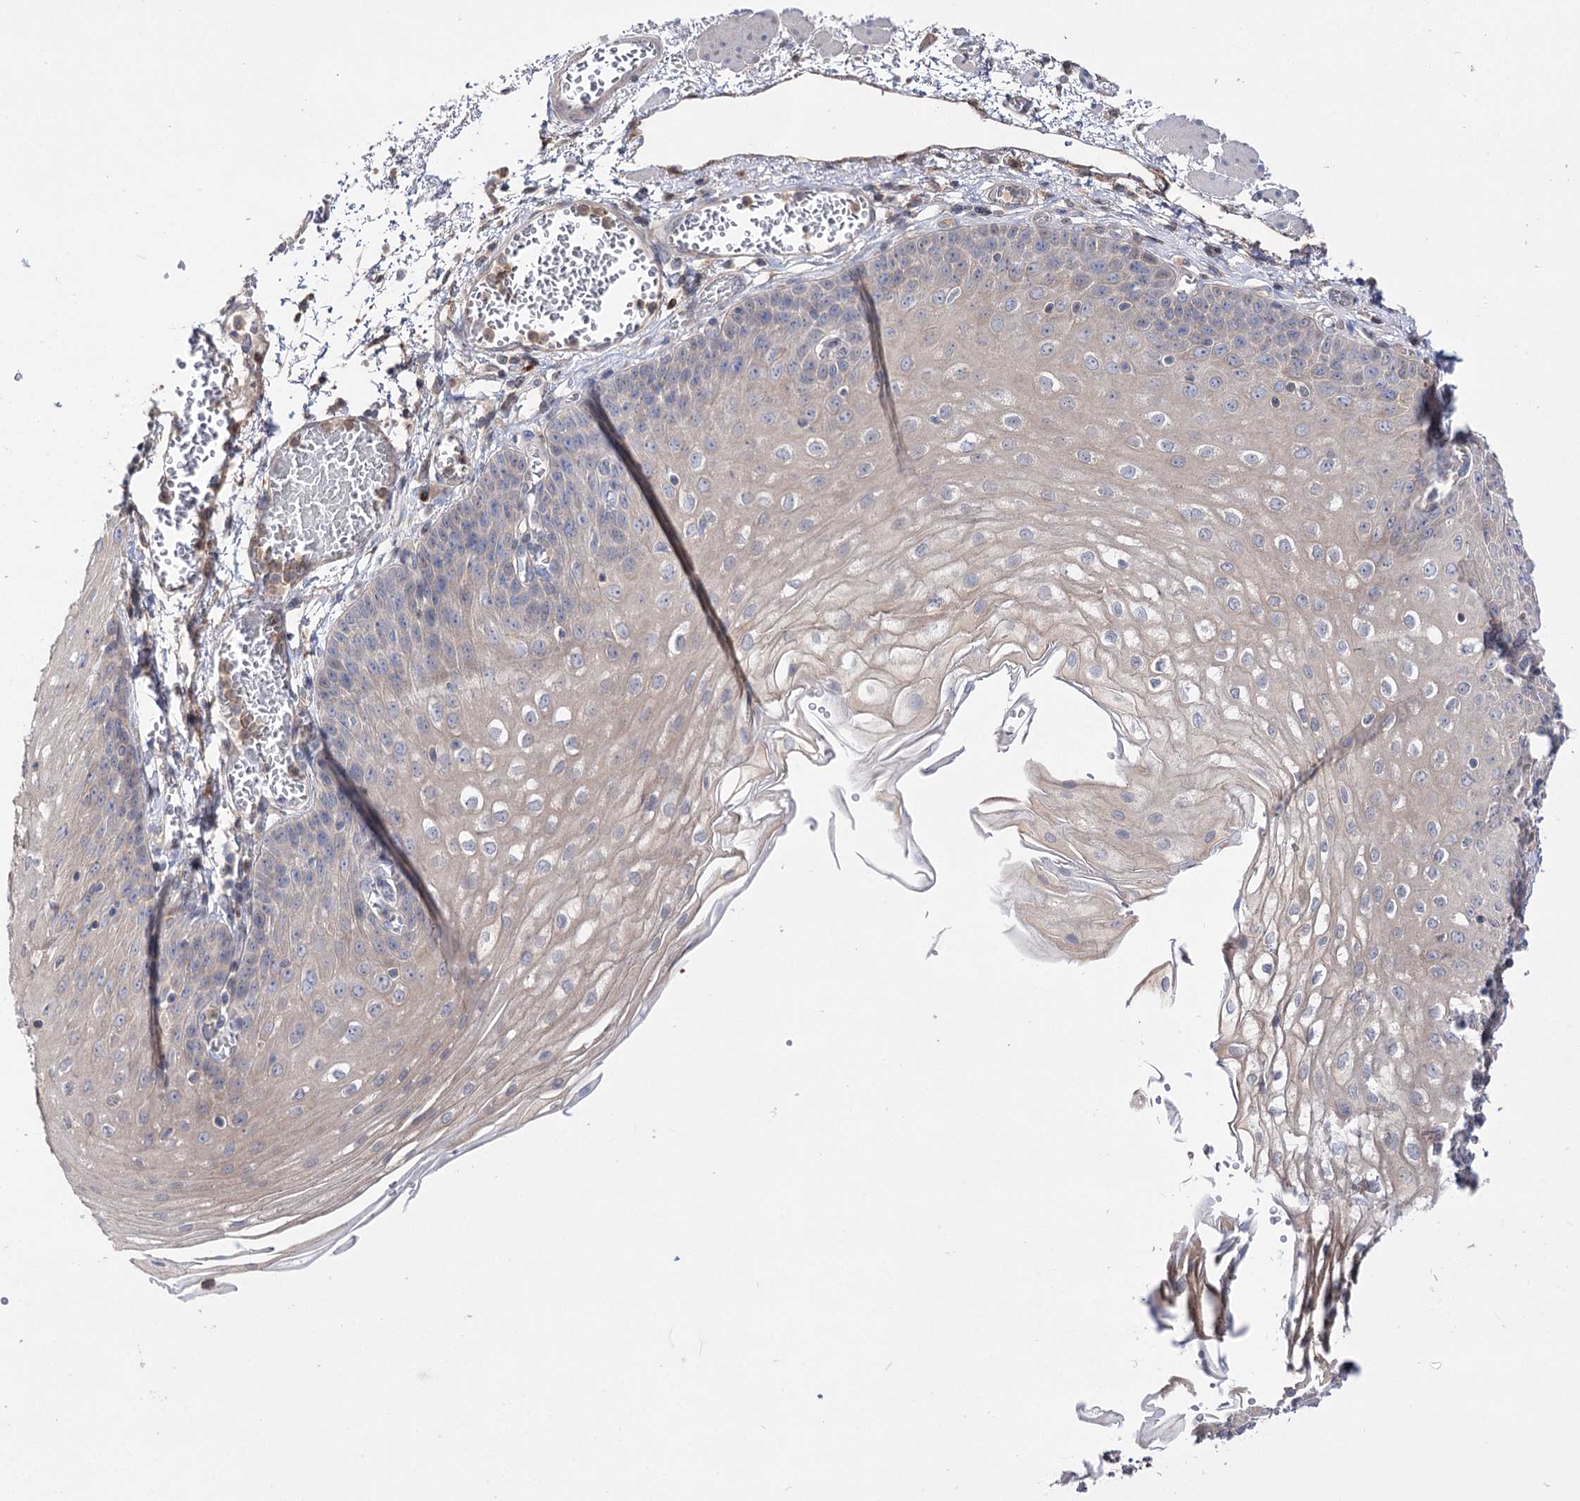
{"staining": {"intensity": "negative", "quantity": "none", "location": "none"}, "tissue": "esophagus", "cell_type": "Squamous epithelial cells", "image_type": "normal", "snomed": [{"axis": "morphology", "description": "Normal tissue, NOS"}, {"axis": "topography", "description": "Esophagus"}], "caption": "The micrograph exhibits no significant expression in squamous epithelial cells of esophagus. (Immunohistochemistry, brightfield microscopy, high magnification).", "gene": "UGP2", "patient": {"sex": "male", "age": 81}}